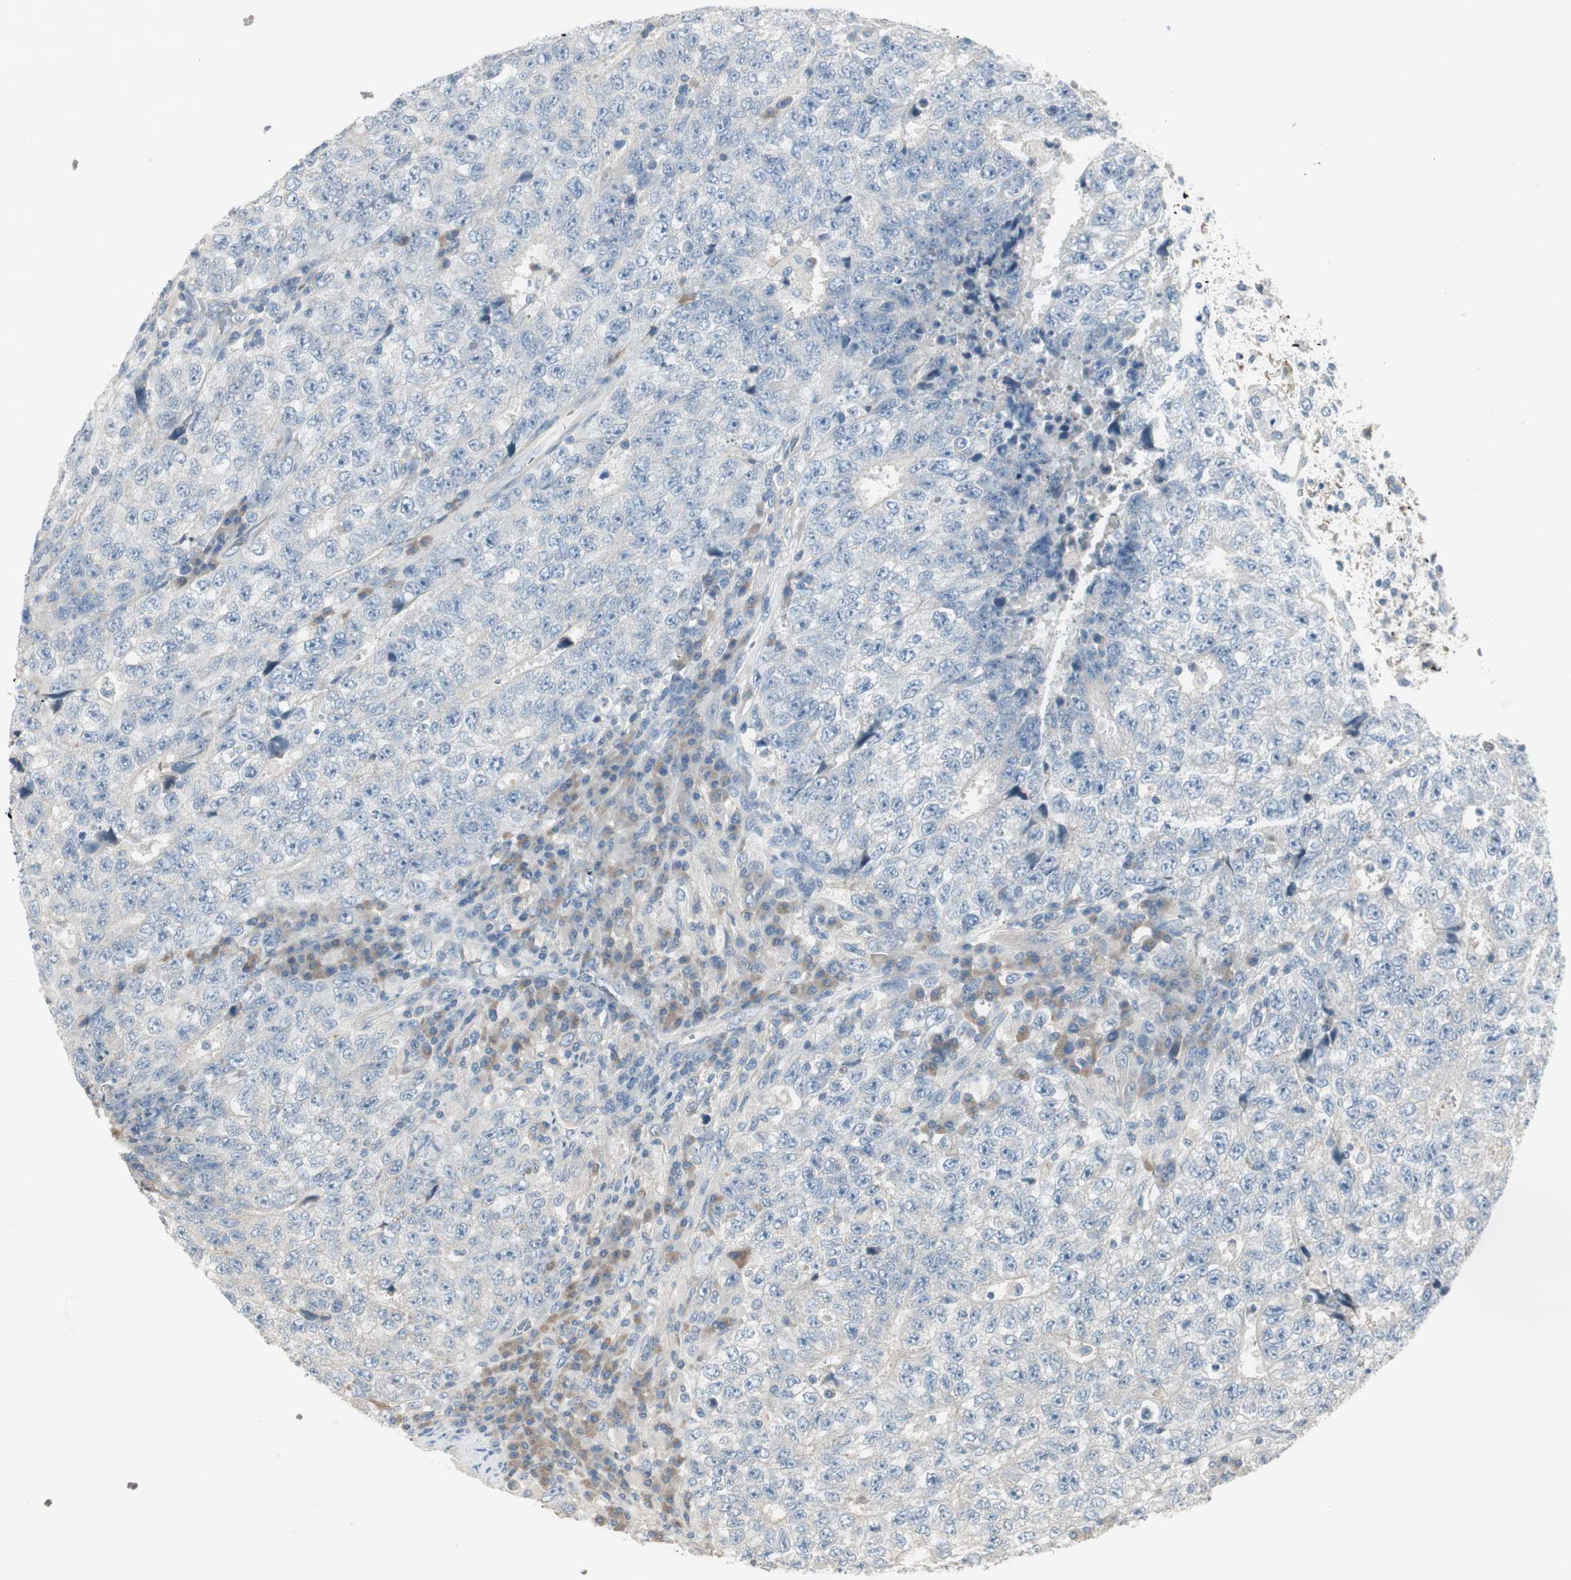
{"staining": {"intensity": "negative", "quantity": "none", "location": "none"}, "tissue": "testis cancer", "cell_type": "Tumor cells", "image_type": "cancer", "snomed": [{"axis": "morphology", "description": "Necrosis, NOS"}, {"axis": "morphology", "description": "Carcinoma, Embryonal, NOS"}, {"axis": "topography", "description": "Testis"}], "caption": "High magnification brightfield microscopy of embryonal carcinoma (testis) stained with DAB (3,3'-diaminobenzidine) (brown) and counterstained with hematoxylin (blue): tumor cells show no significant positivity. Brightfield microscopy of immunohistochemistry (IHC) stained with DAB (3,3'-diaminobenzidine) (brown) and hematoxylin (blue), captured at high magnification.", "gene": "EVA1A", "patient": {"sex": "male", "age": 19}}